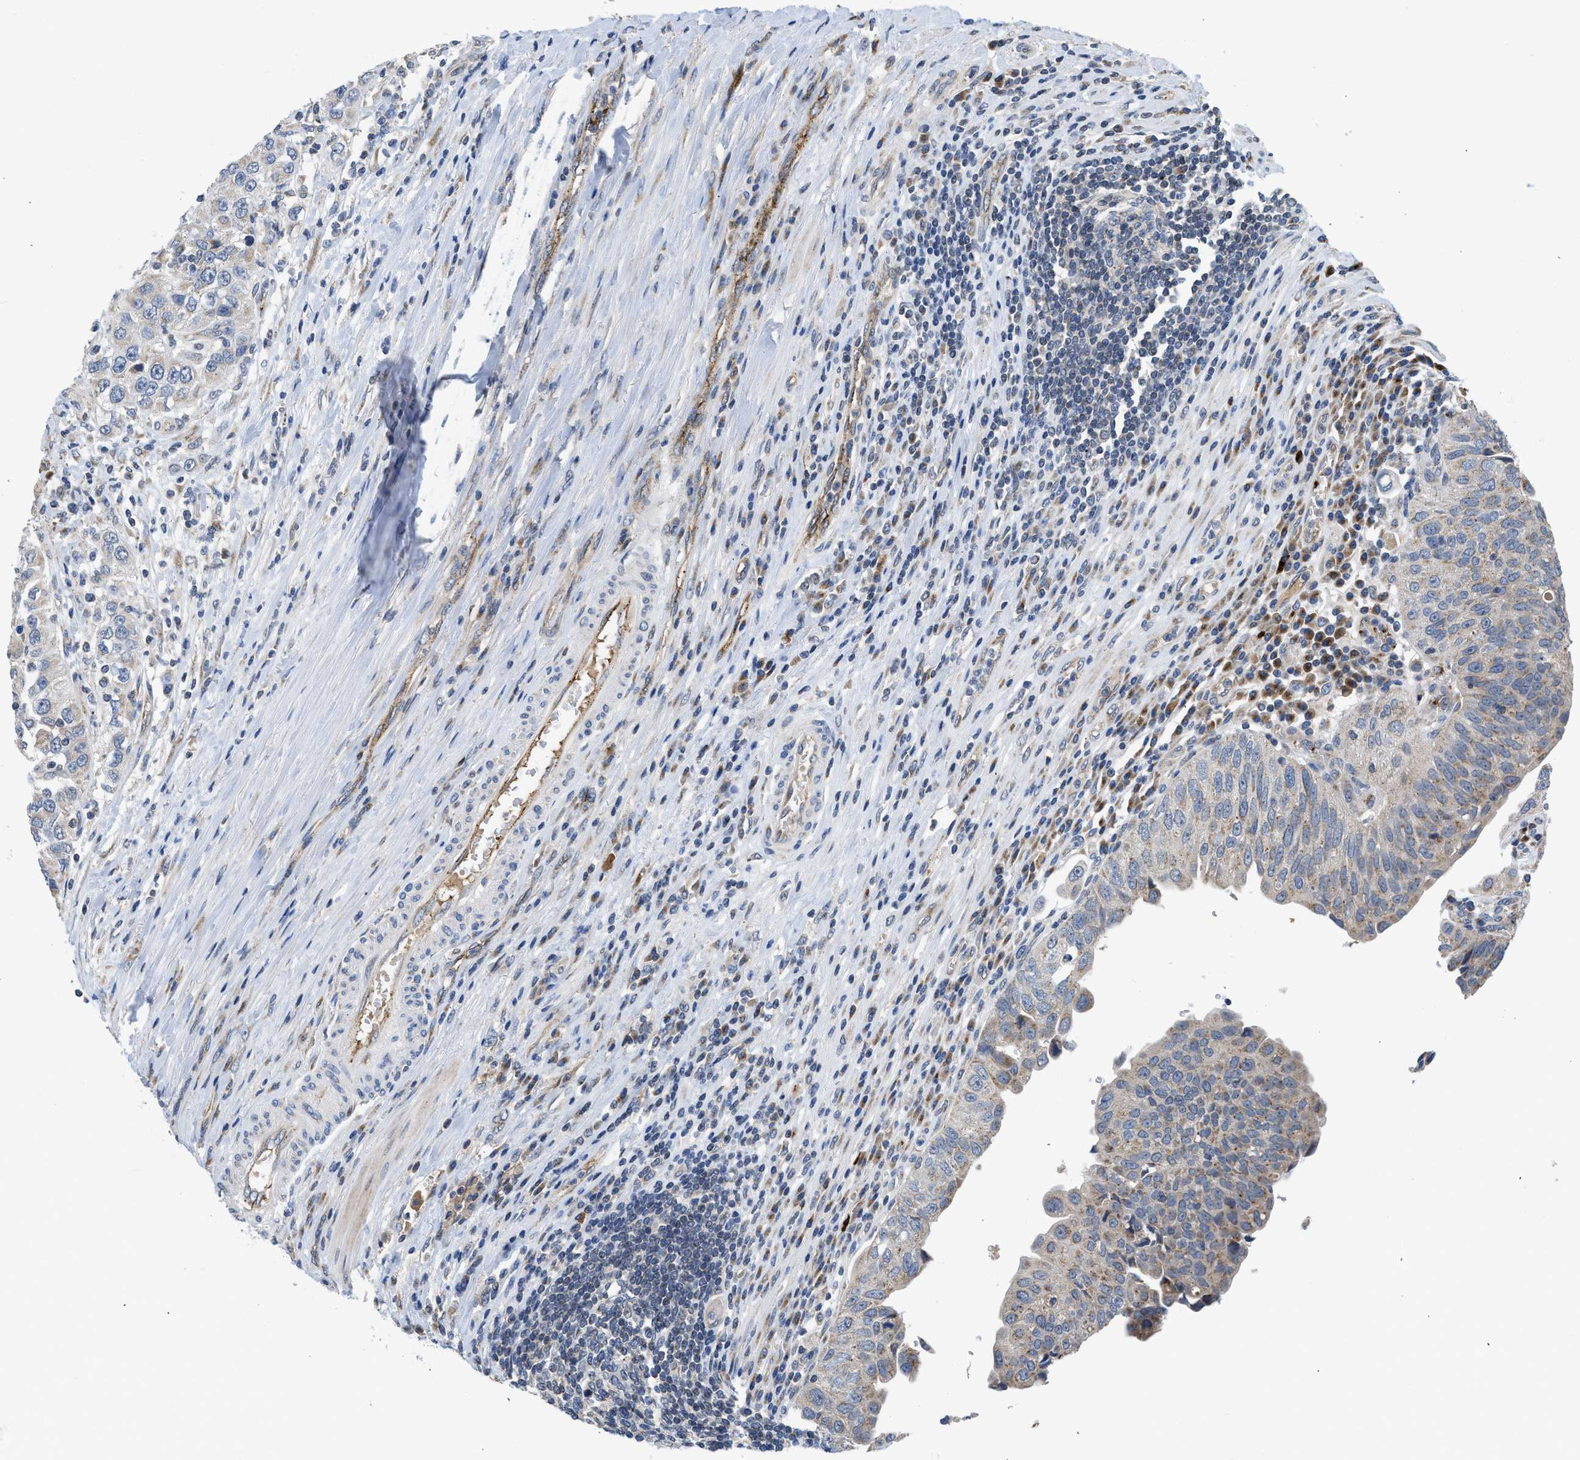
{"staining": {"intensity": "weak", "quantity": "<25%", "location": "cytoplasmic/membranous"}, "tissue": "urothelial cancer", "cell_type": "Tumor cells", "image_type": "cancer", "snomed": [{"axis": "morphology", "description": "Urothelial carcinoma, High grade"}, {"axis": "topography", "description": "Urinary bladder"}], "caption": "Immunohistochemistry (IHC) micrograph of neoplastic tissue: human urothelial cancer stained with DAB reveals no significant protein positivity in tumor cells. Brightfield microscopy of immunohistochemistry stained with DAB (brown) and hematoxylin (blue), captured at high magnification.", "gene": "PIM1", "patient": {"sex": "female", "age": 80}}